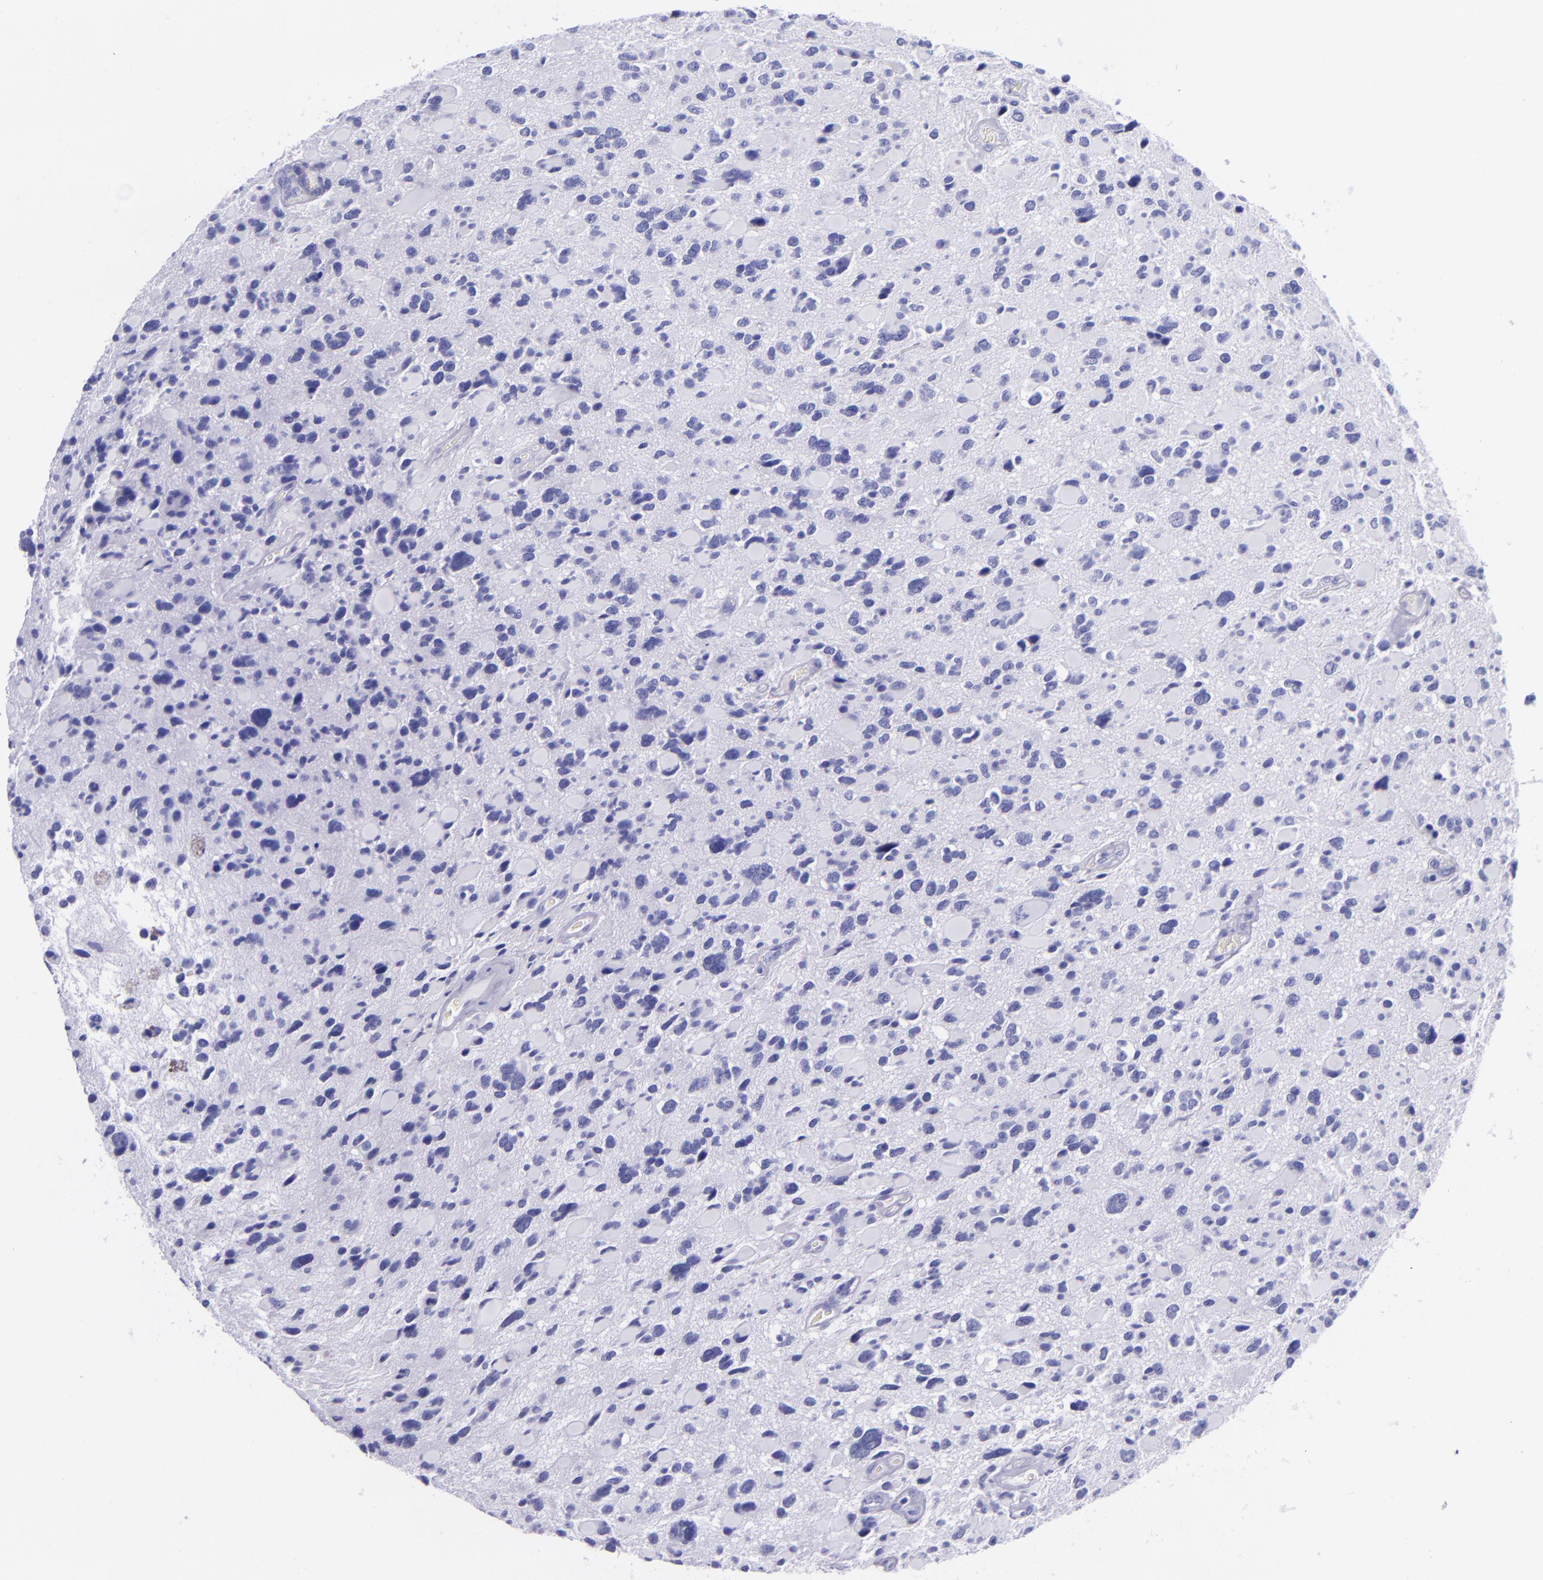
{"staining": {"intensity": "negative", "quantity": "none", "location": "none"}, "tissue": "glioma", "cell_type": "Tumor cells", "image_type": "cancer", "snomed": [{"axis": "morphology", "description": "Glioma, malignant, High grade"}, {"axis": "topography", "description": "Brain"}], "caption": "Immunohistochemical staining of glioma displays no significant expression in tumor cells.", "gene": "SLPI", "patient": {"sex": "female", "age": 37}}